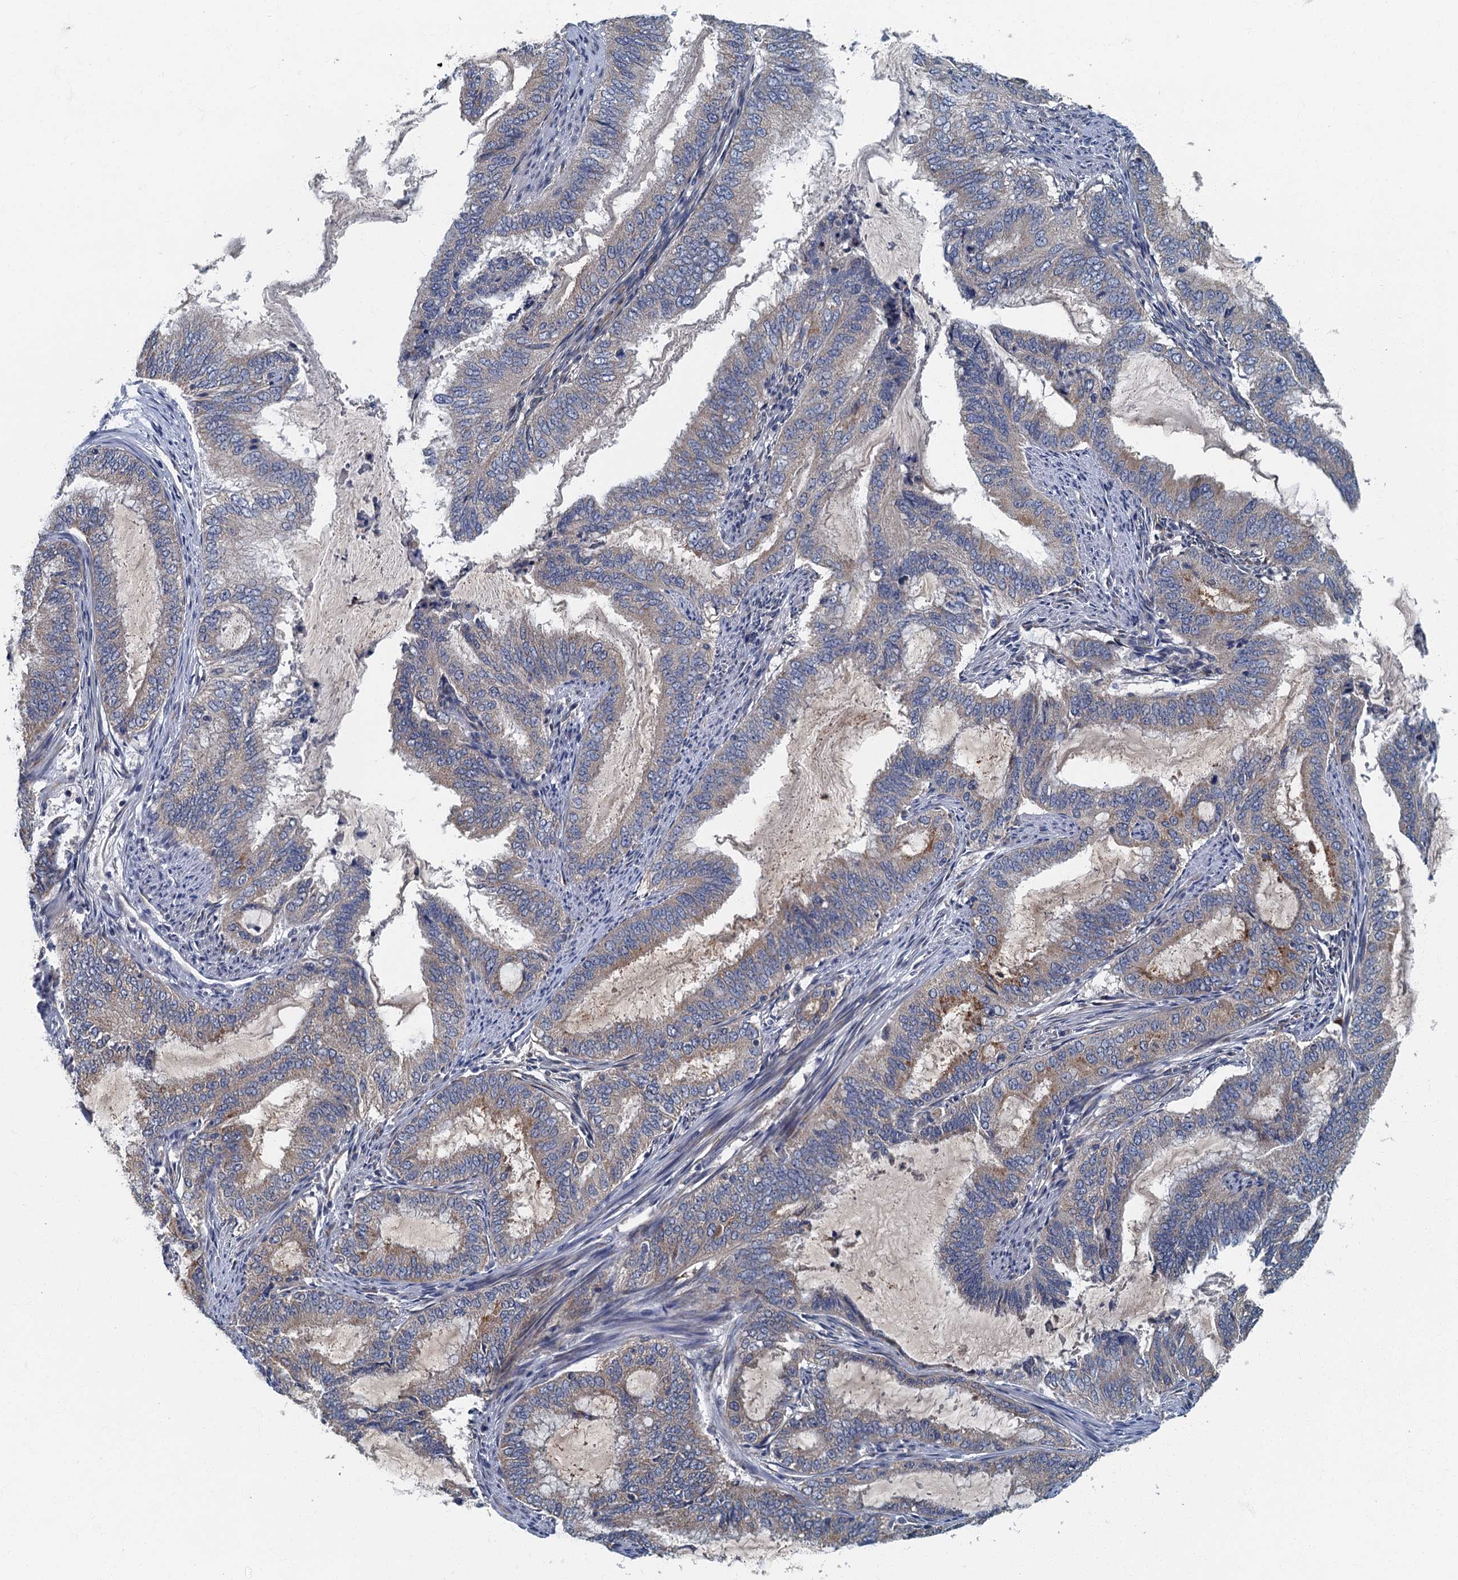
{"staining": {"intensity": "moderate", "quantity": "<25%", "location": "cytoplasmic/membranous"}, "tissue": "endometrial cancer", "cell_type": "Tumor cells", "image_type": "cancer", "snomed": [{"axis": "morphology", "description": "Adenocarcinoma, NOS"}, {"axis": "topography", "description": "Endometrium"}], "caption": "IHC histopathology image of human endometrial cancer (adenocarcinoma) stained for a protein (brown), which displays low levels of moderate cytoplasmic/membranous staining in approximately <25% of tumor cells.", "gene": "DDX49", "patient": {"sex": "female", "age": 51}}